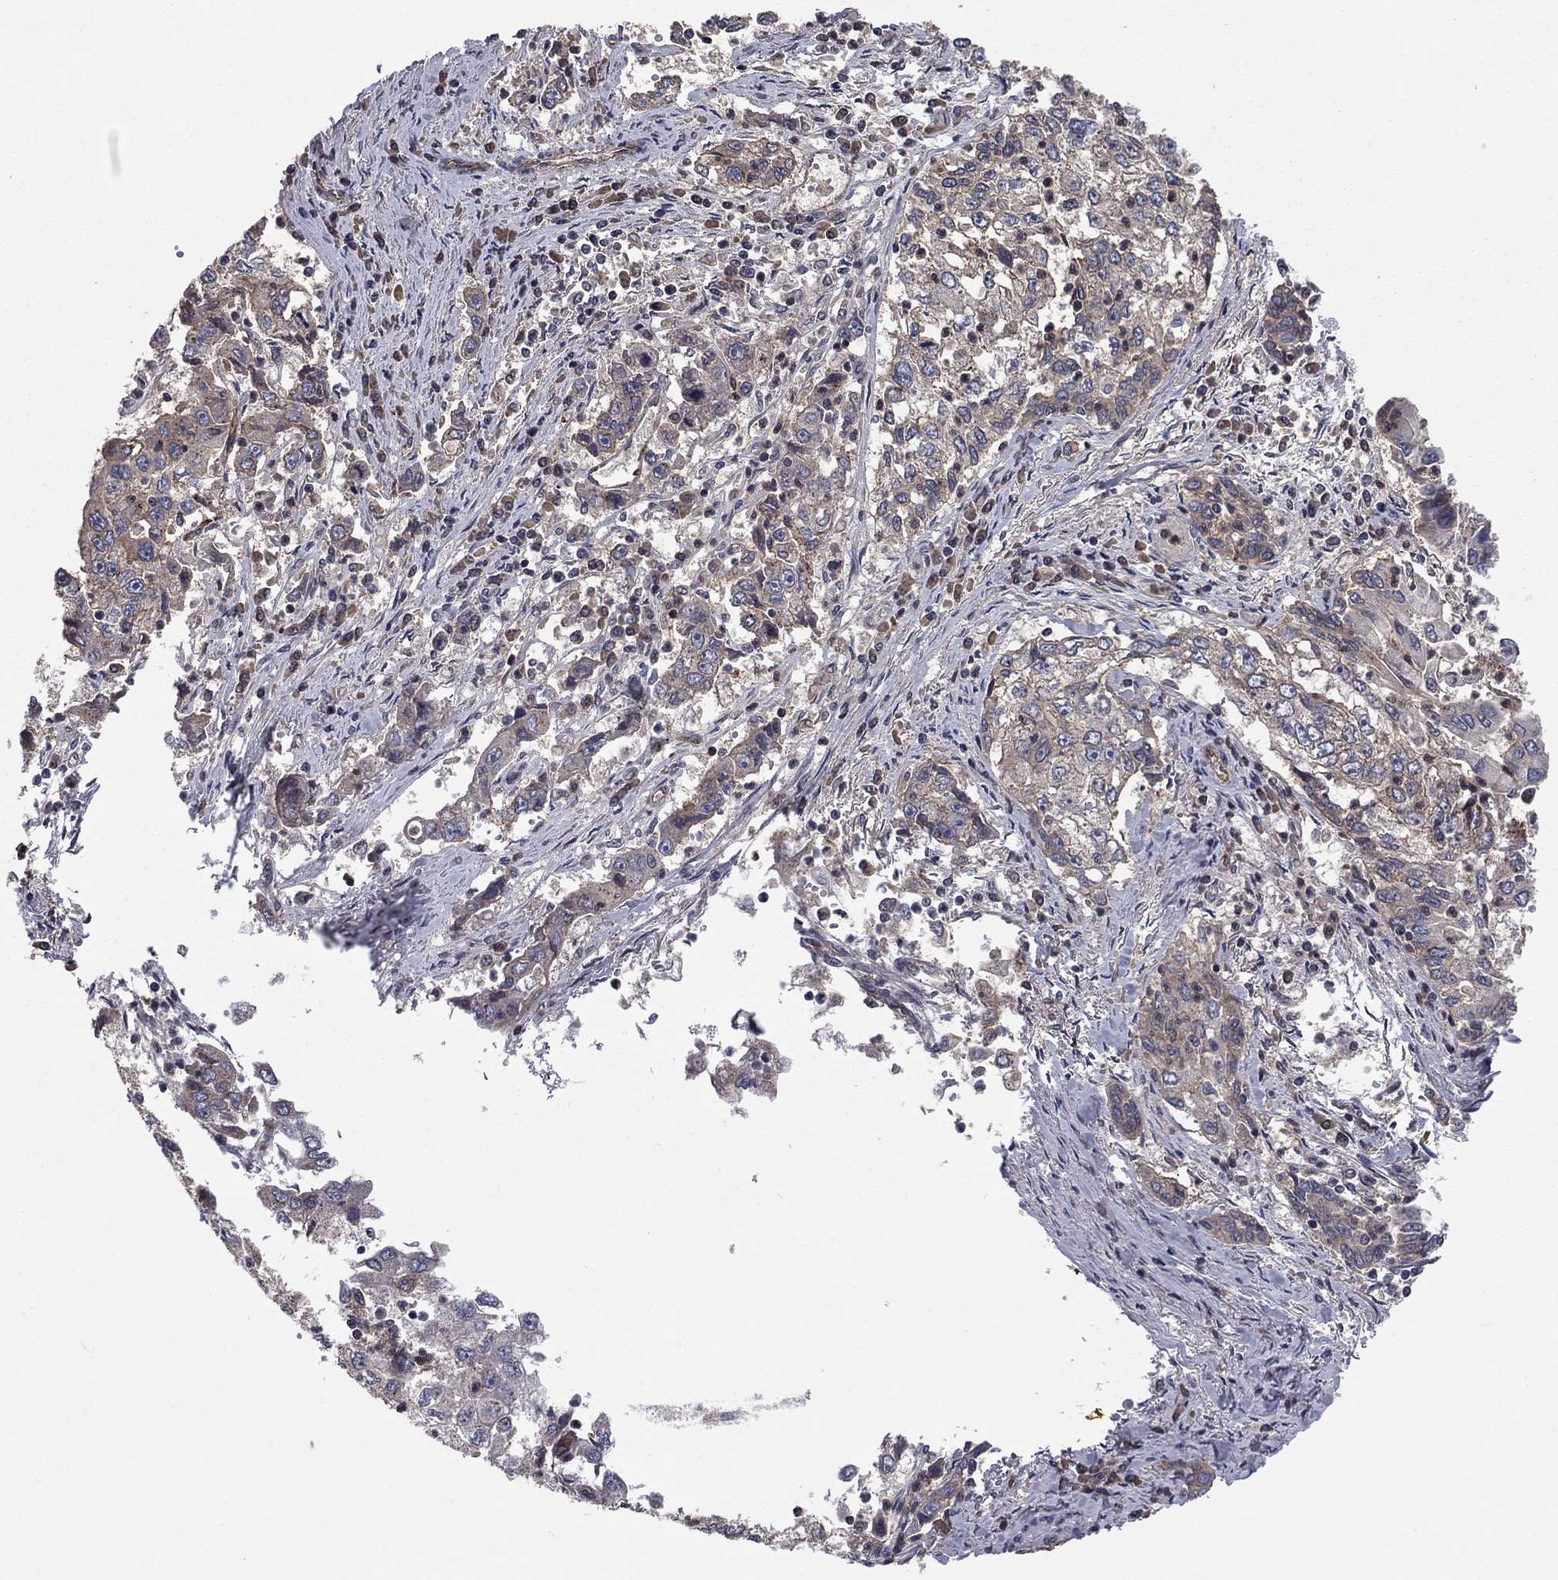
{"staining": {"intensity": "negative", "quantity": "none", "location": "none"}, "tissue": "cervical cancer", "cell_type": "Tumor cells", "image_type": "cancer", "snomed": [{"axis": "morphology", "description": "Squamous cell carcinoma, NOS"}, {"axis": "topography", "description": "Cervix"}], "caption": "A high-resolution image shows immunohistochemistry staining of cervical cancer (squamous cell carcinoma), which exhibits no significant positivity in tumor cells.", "gene": "CERT1", "patient": {"sex": "female", "age": 36}}